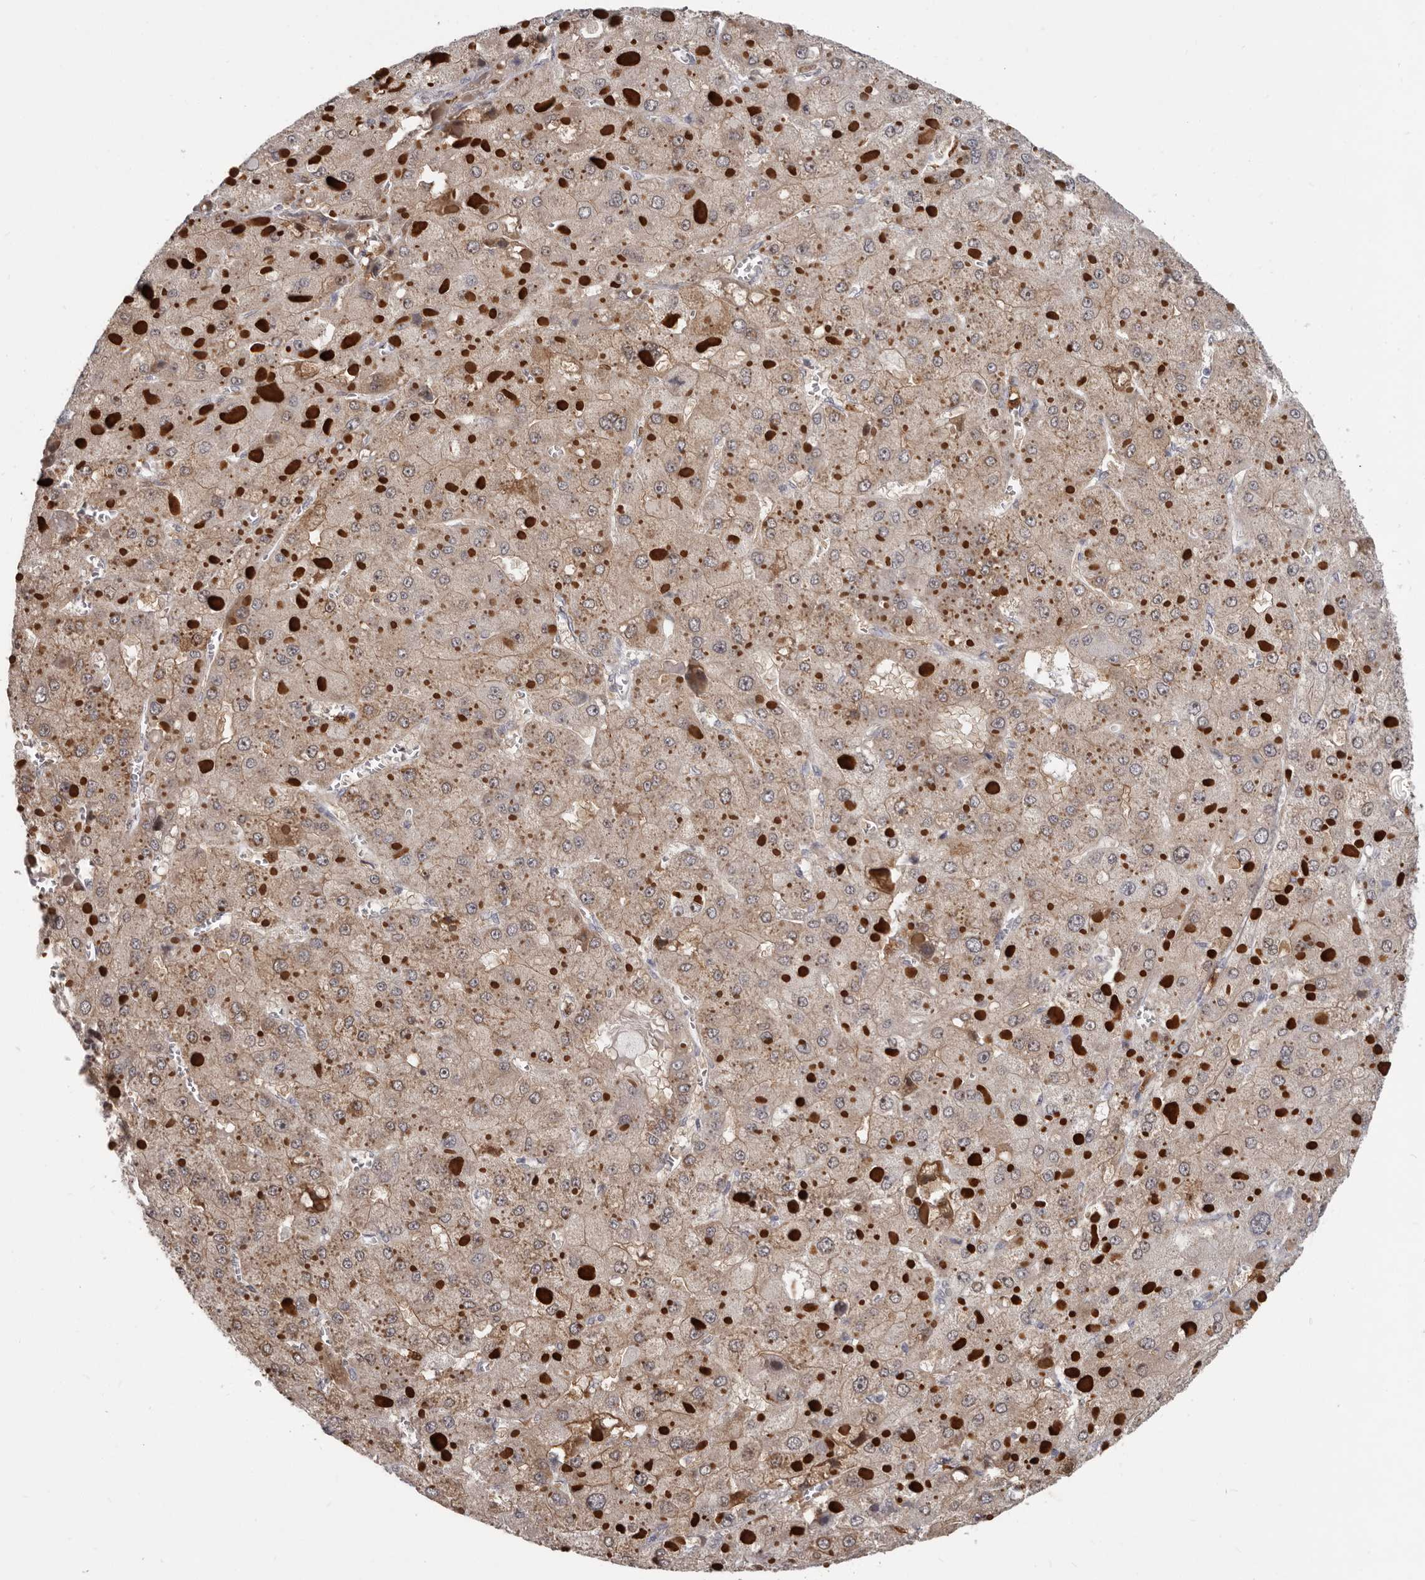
{"staining": {"intensity": "moderate", "quantity": ">75%", "location": "cytoplasmic/membranous"}, "tissue": "liver cancer", "cell_type": "Tumor cells", "image_type": "cancer", "snomed": [{"axis": "morphology", "description": "Carcinoma, Hepatocellular, NOS"}, {"axis": "topography", "description": "Liver"}], "caption": "Human liver cancer (hepatocellular carcinoma) stained with a protein marker displays moderate staining in tumor cells.", "gene": "GPR157", "patient": {"sex": "female", "age": 73}}